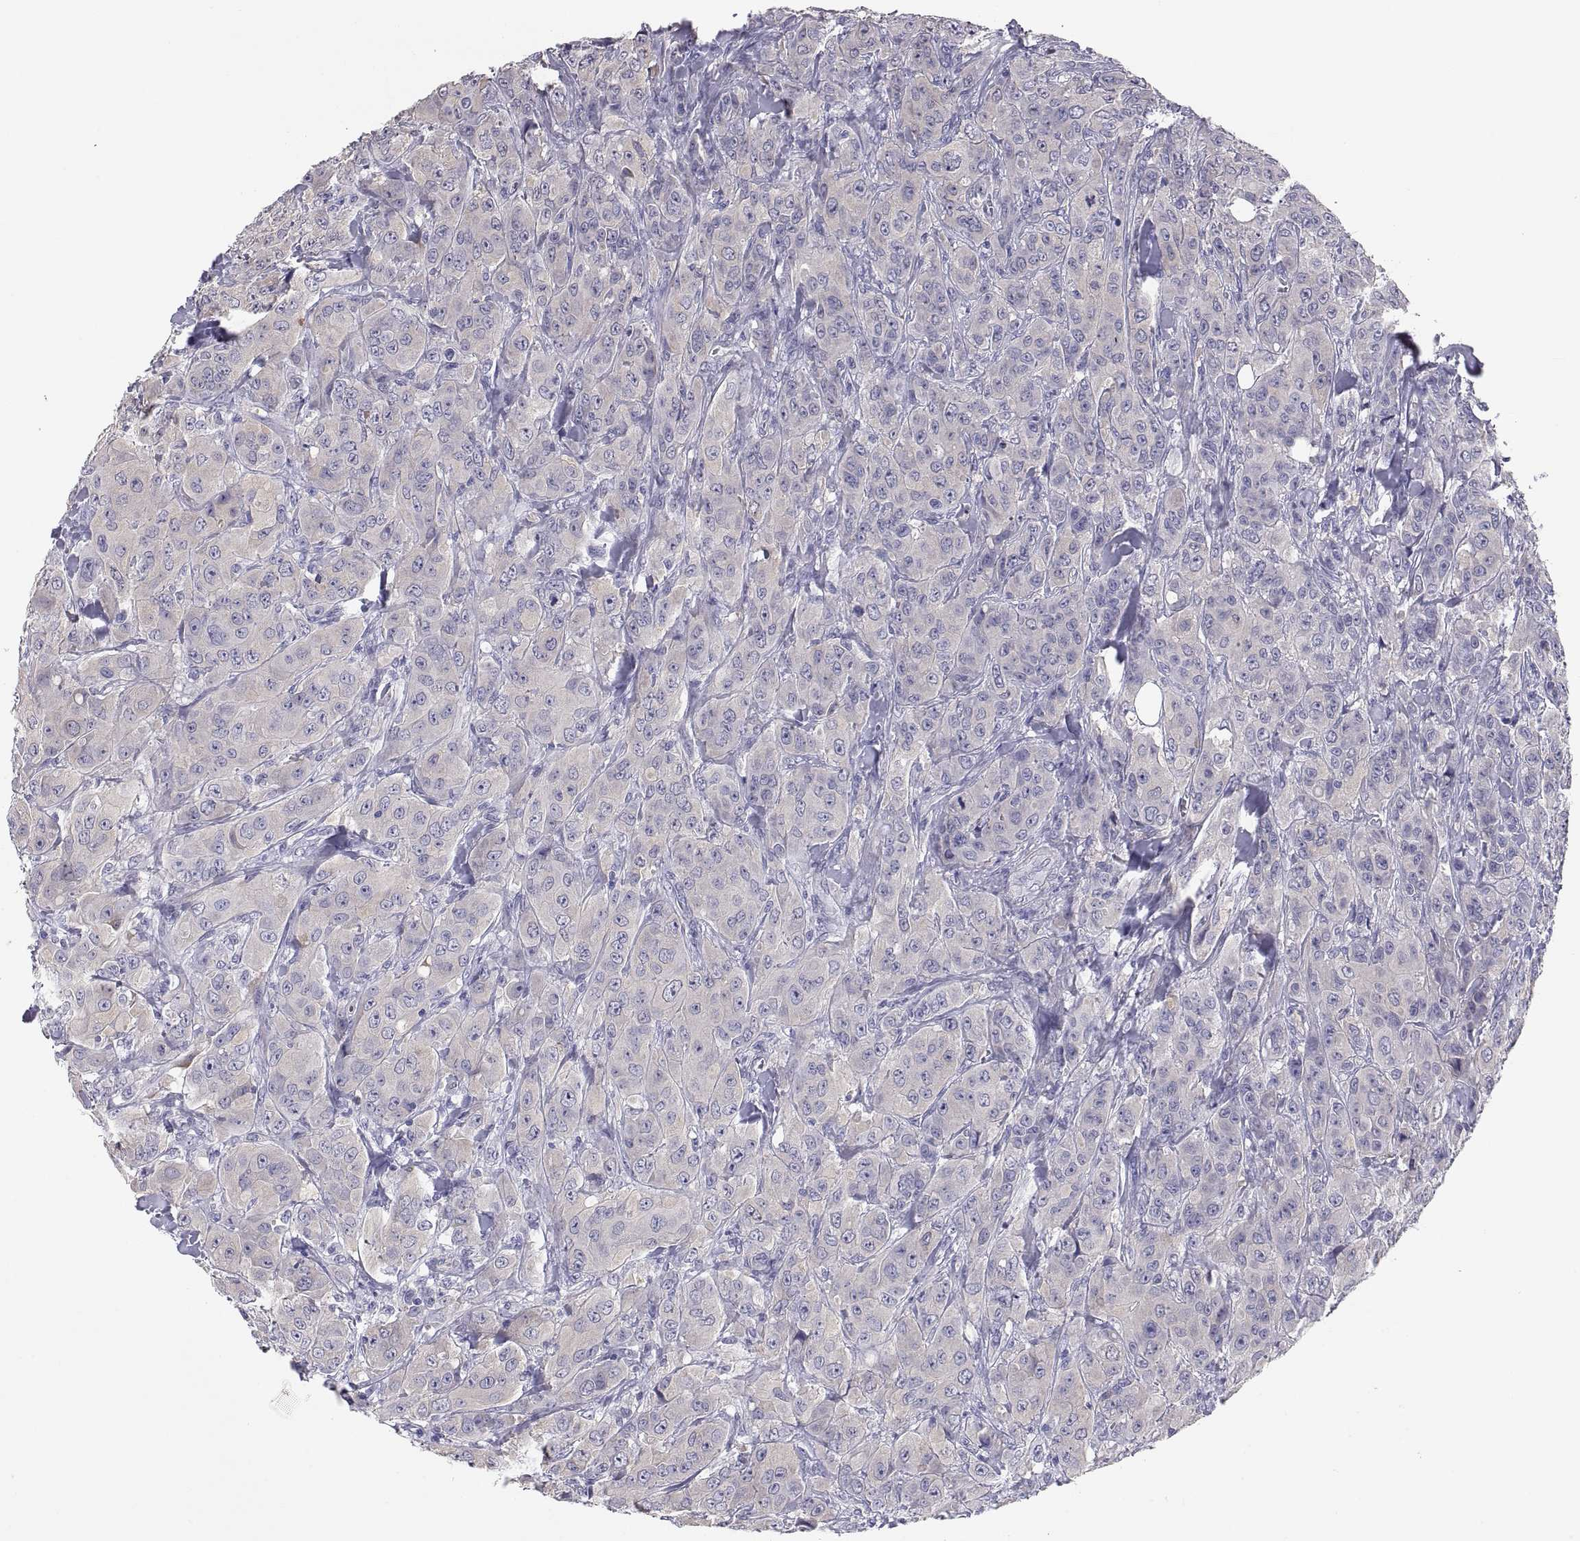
{"staining": {"intensity": "negative", "quantity": "none", "location": "none"}, "tissue": "breast cancer", "cell_type": "Tumor cells", "image_type": "cancer", "snomed": [{"axis": "morphology", "description": "Duct carcinoma"}, {"axis": "topography", "description": "Breast"}], "caption": "Immunohistochemistry micrograph of neoplastic tissue: breast cancer (infiltrating ductal carcinoma) stained with DAB (3,3'-diaminobenzidine) shows no significant protein positivity in tumor cells.", "gene": "STRC", "patient": {"sex": "female", "age": 43}}